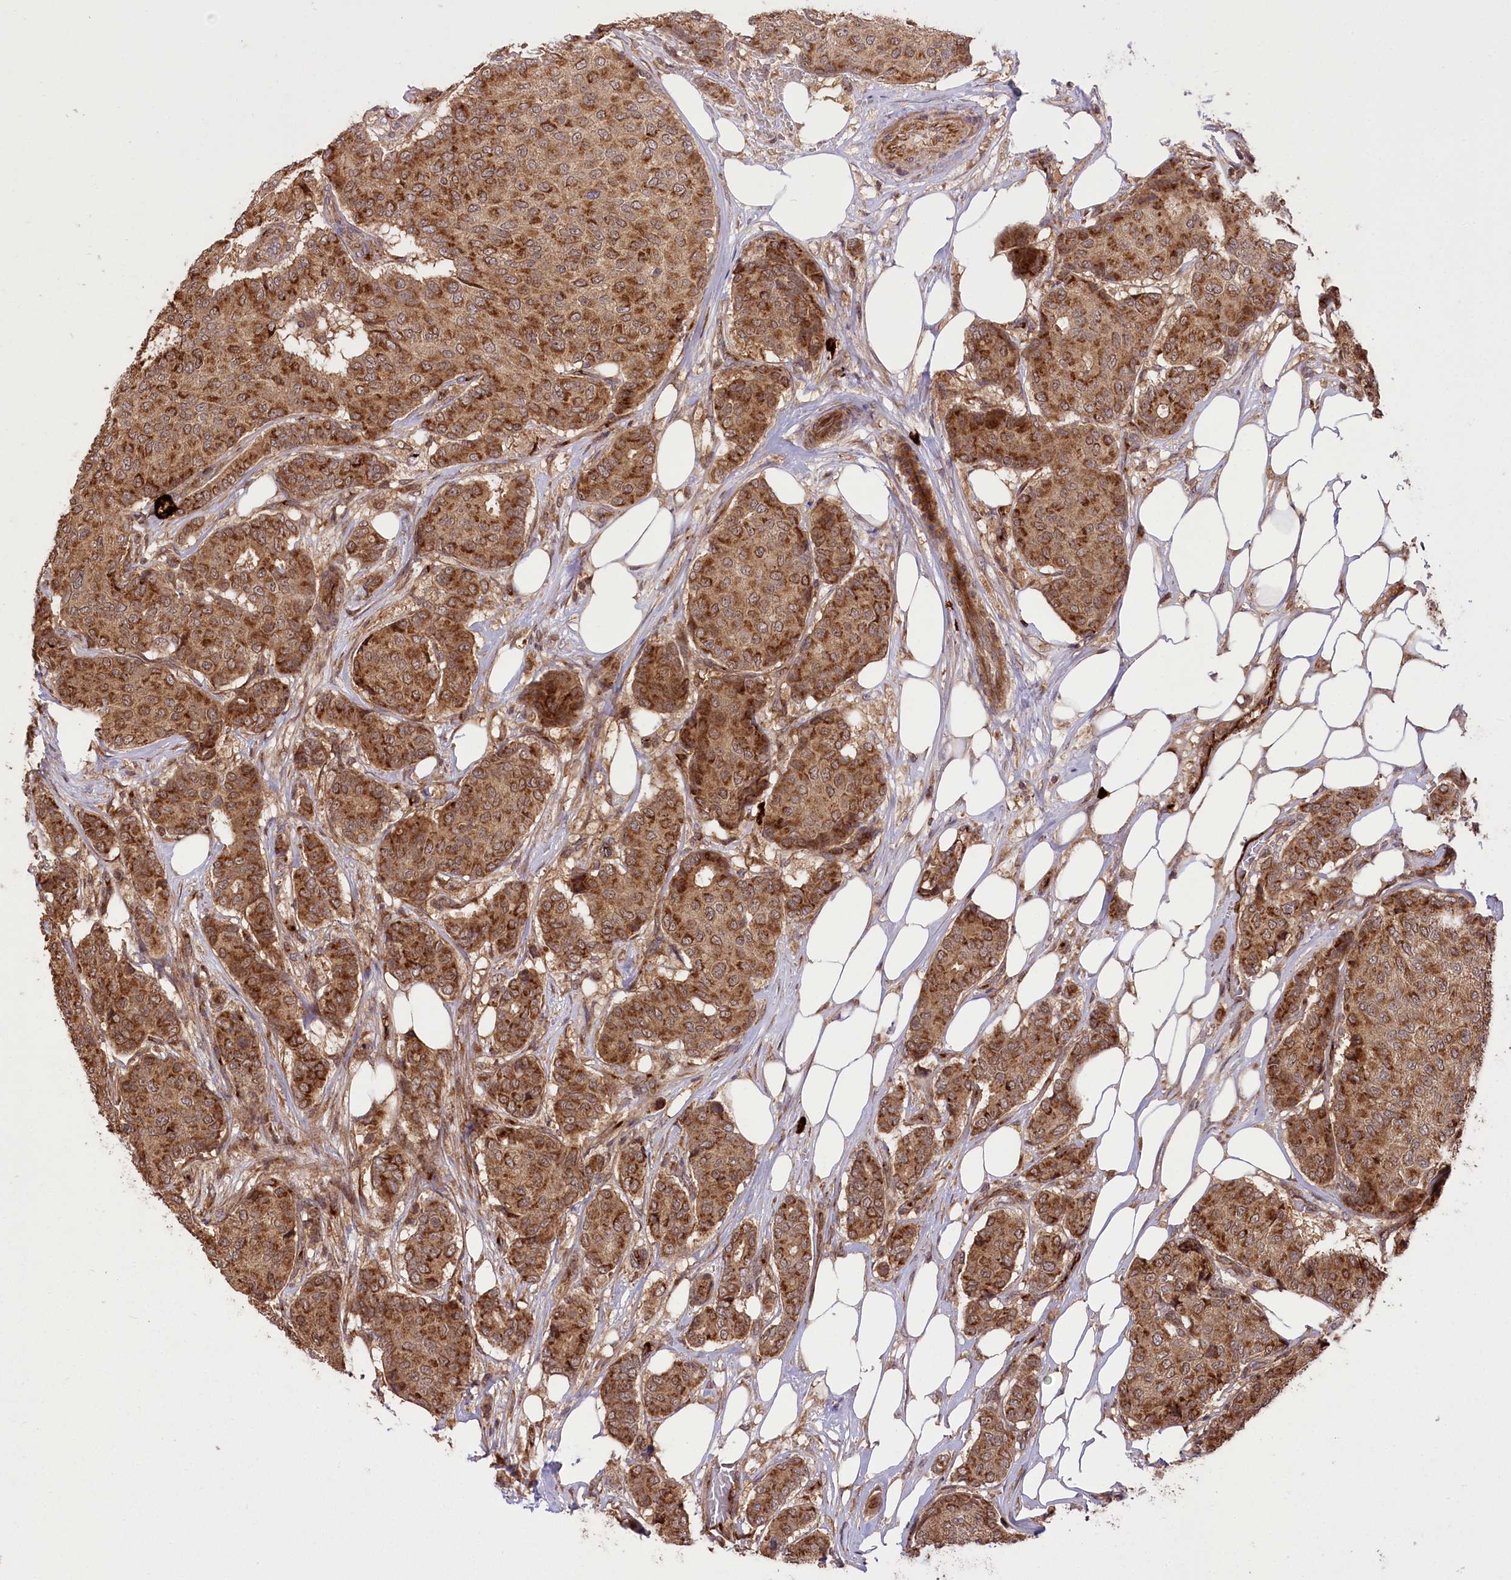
{"staining": {"intensity": "strong", "quantity": ">75%", "location": "cytoplasmic/membranous"}, "tissue": "breast cancer", "cell_type": "Tumor cells", "image_type": "cancer", "snomed": [{"axis": "morphology", "description": "Duct carcinoma"}, {"axis": "topography", "description": "Breast"}], "caption": "Protein expression analysis of human infiltrating ductal carcinoma (breast) reveals strong cytoplasmic/membranous staining in about >75% of tumor cells.", "gene": "CARD19", "patient": {"sex": "female", "age": 75}}